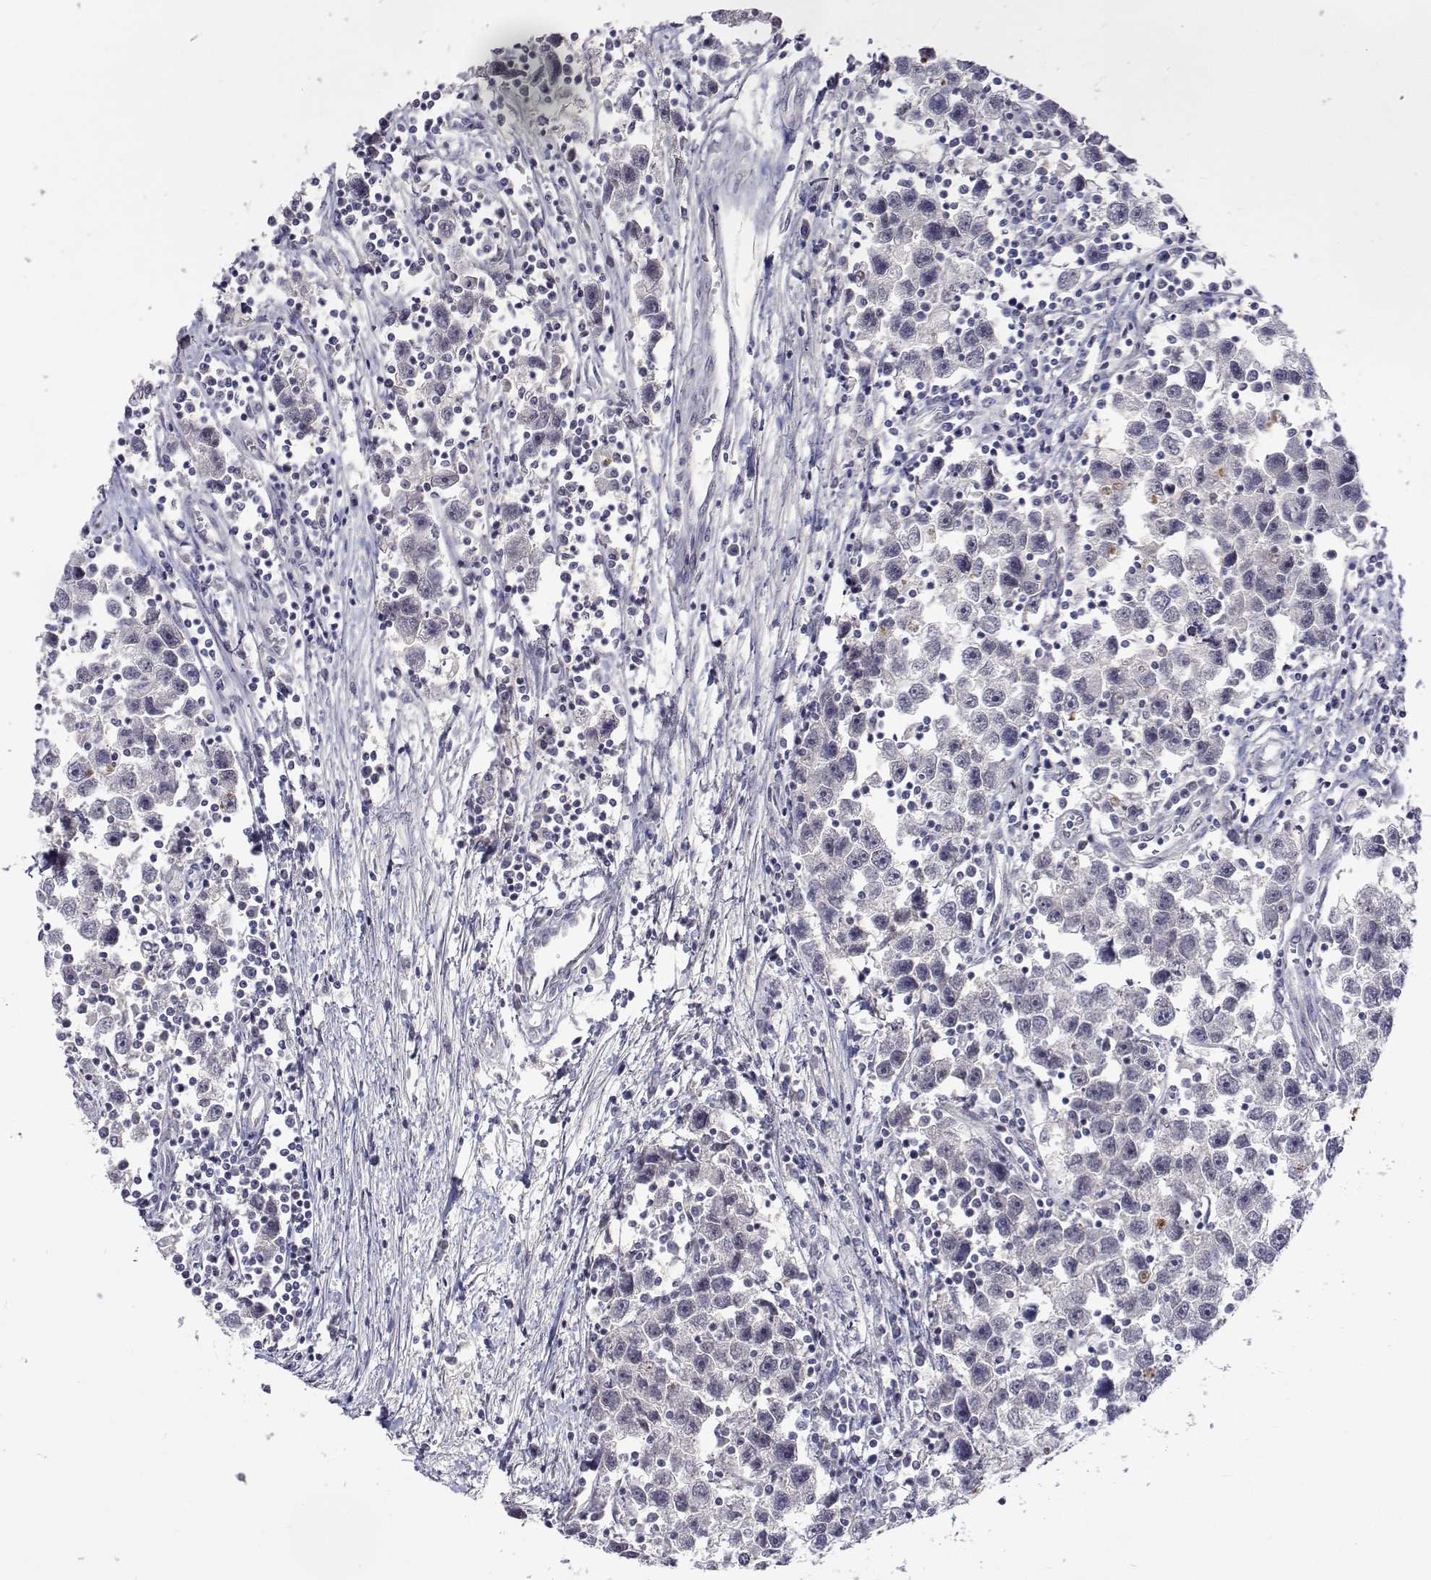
{"staining": {"intensity": "negative", "quantity": "none", "location": "none"}, "tissue": "testis cancer", "cell_type": "Tumor cells", "image_type": "cancer", "snomed": [{"axis": "morphology", "description": "Seminoma, NOS"}, {"axis": "topography", "description": "Testis"}], "caption": "Image shows no protein staining in tumor cells of seminoma (testis) tissue.", "gene": "HNRNPA0", "patient": {"sex": "male", "age": 30}}